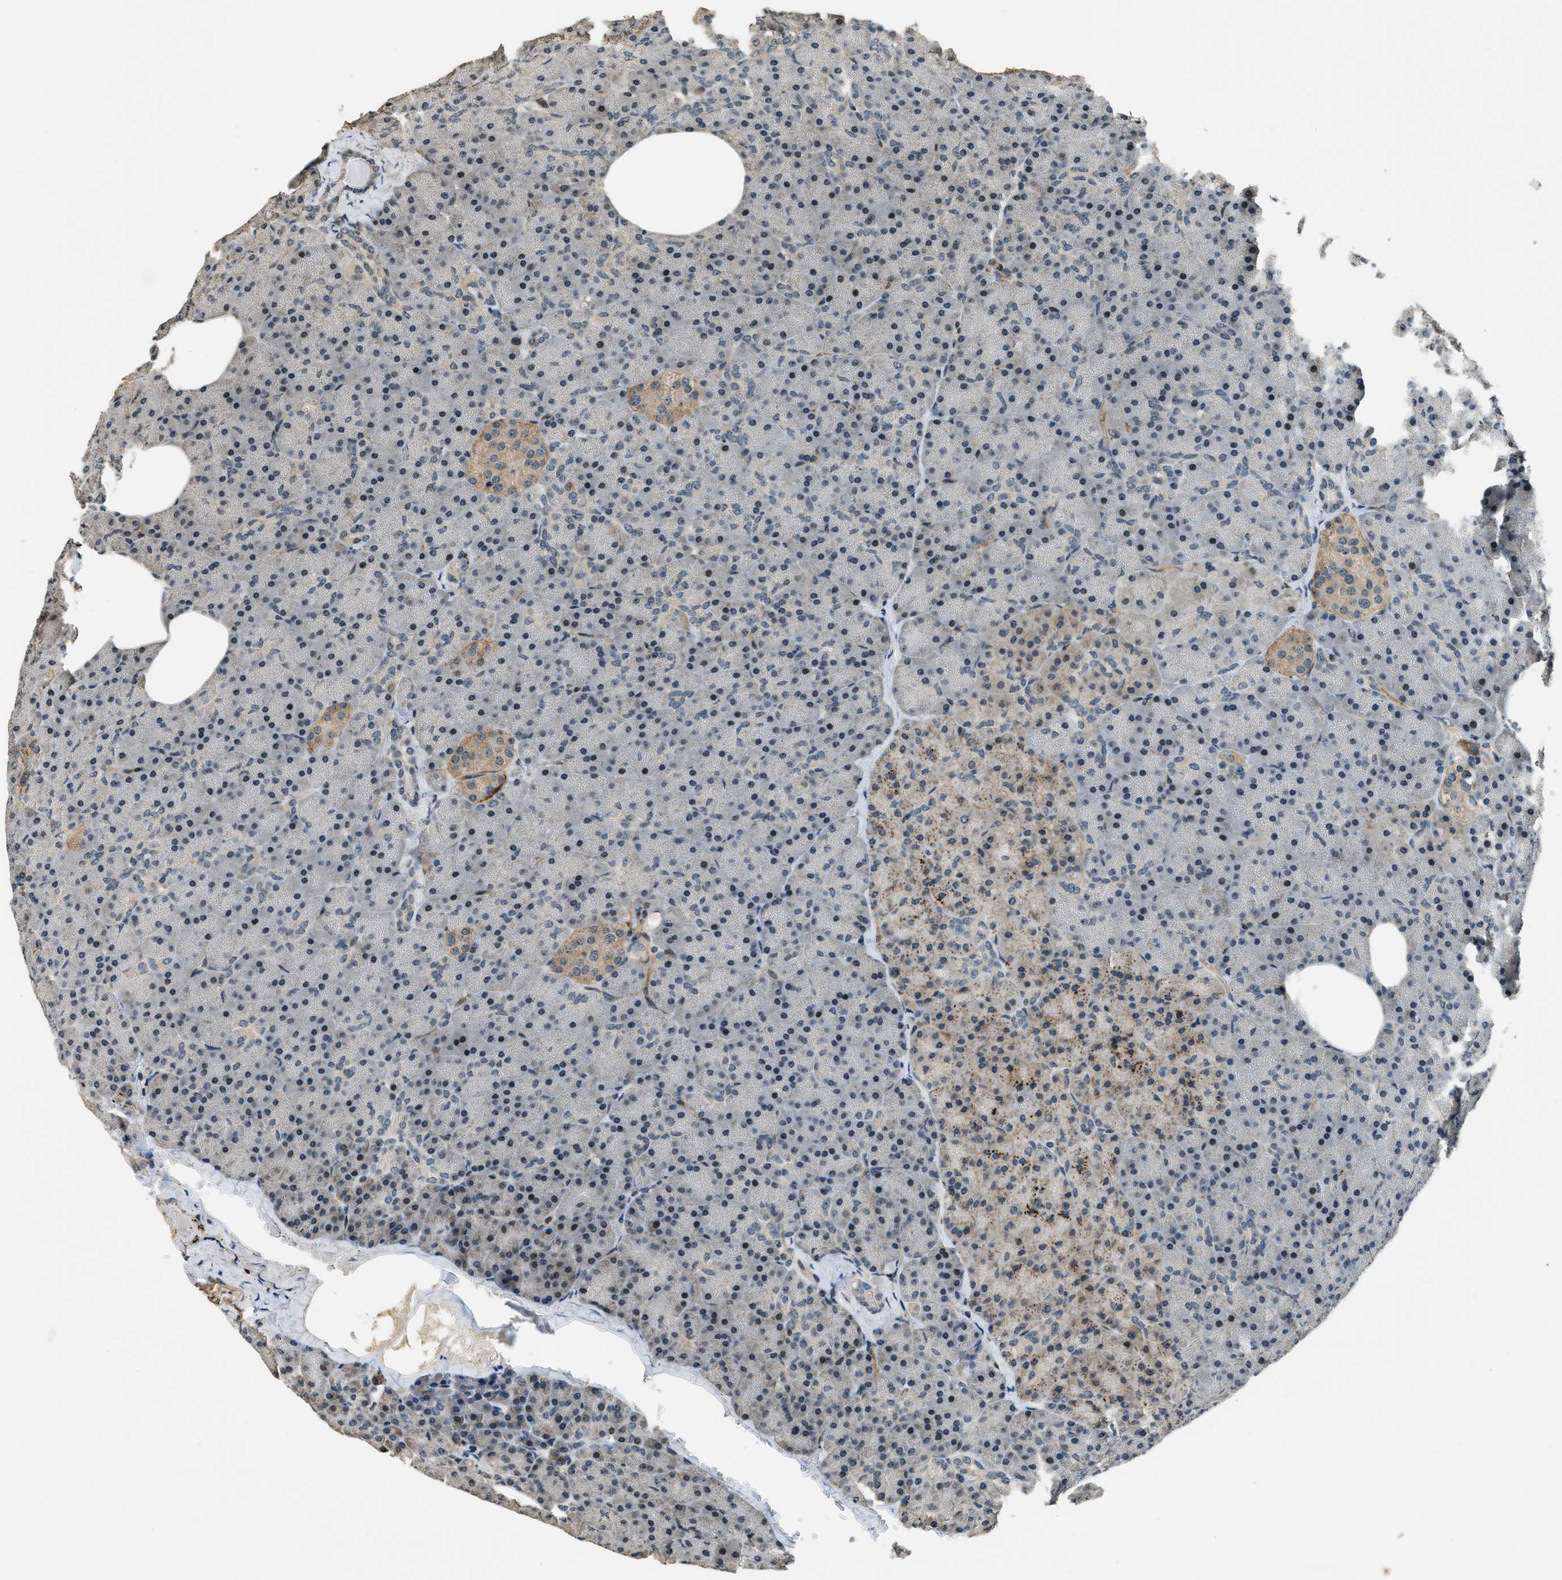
{"staining": {"intensity": "weak", "quantity": "25%-75%", "location": "cytoplasmic/membranous,nuclear"}, "tissue": "pancreas", "cell_type": "Exocrine glandular cells", "image_type": "normal", "snomed": [{"axis": "morphology", "description": "Normal tissue, NOS"}, {"axis": "topography", "description": "Pancreas"}], "caption": "IHC micrograph of normal pancreas: human pancreas stained using immunohistochemistry (IHC) displays low levels of weak protein expression localized specifically in the cytoplasmic/membranous,nuclear of exocrine glandular cells, appearing as a cytoplasmic/membranous,nuclear brown color.", "gene": "MED21", "patient": {"sex": "female", "age": 35}}